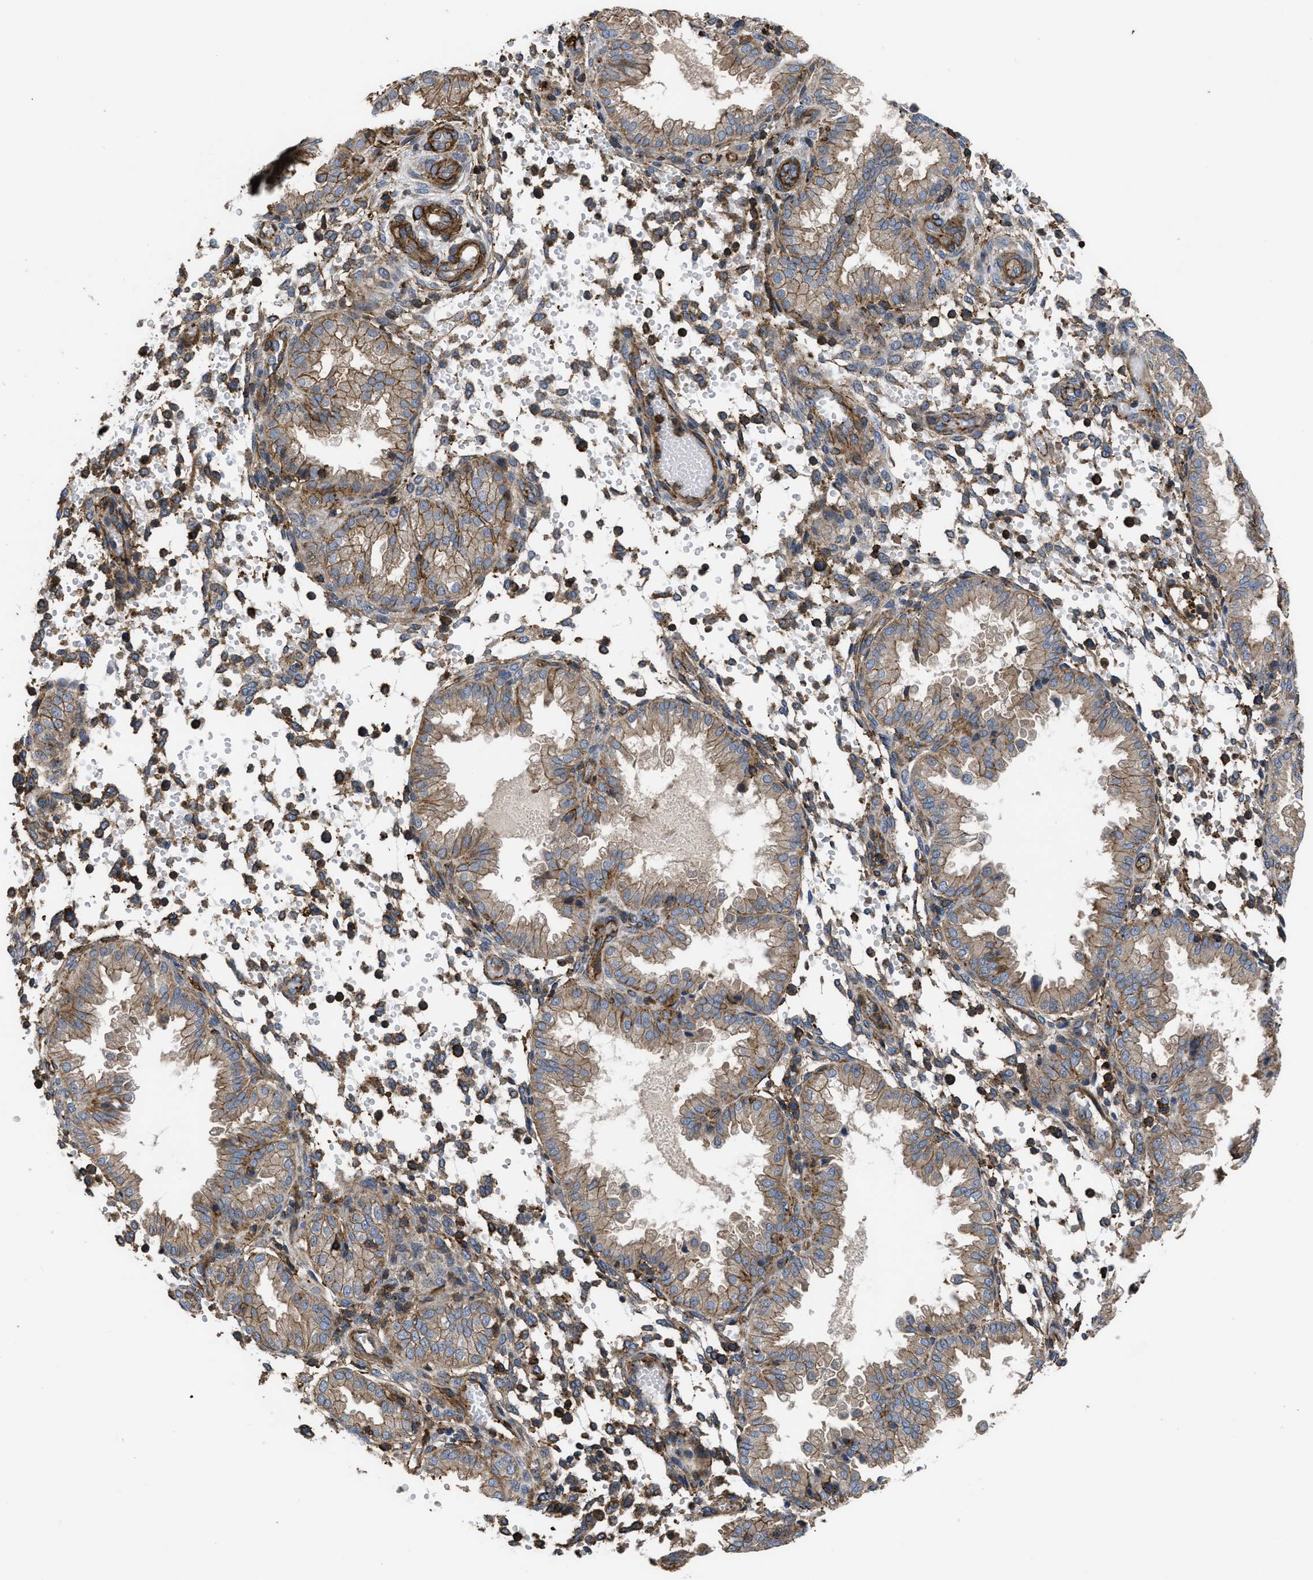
{"staining": {"intensity": "moderate", "quantity": "<25%", "location": "cytoplasmic/membranous"}, "tissue": "endometrium", "cell_type": "Cells in endometrial stroma", "image_type": "normal", "snomed": [{"axis": "morphology", "description": "Normal tissue, NOS"}, {"axis": "topography", "description": "Endometrium"}], "caption": "Immunohistochemistry (DAB) staining of benign human endometrium displays moderate cytoplasmic/membranous protein expression in approximately <25% of cells in endometrial stroma. The protein is stained brown, and the nuclei are stained in blue (DAB IHC with brightfield microscopy, high magnification).", "gene": "SCUBE2", "patient": {"sex": "female", "age": 33}}